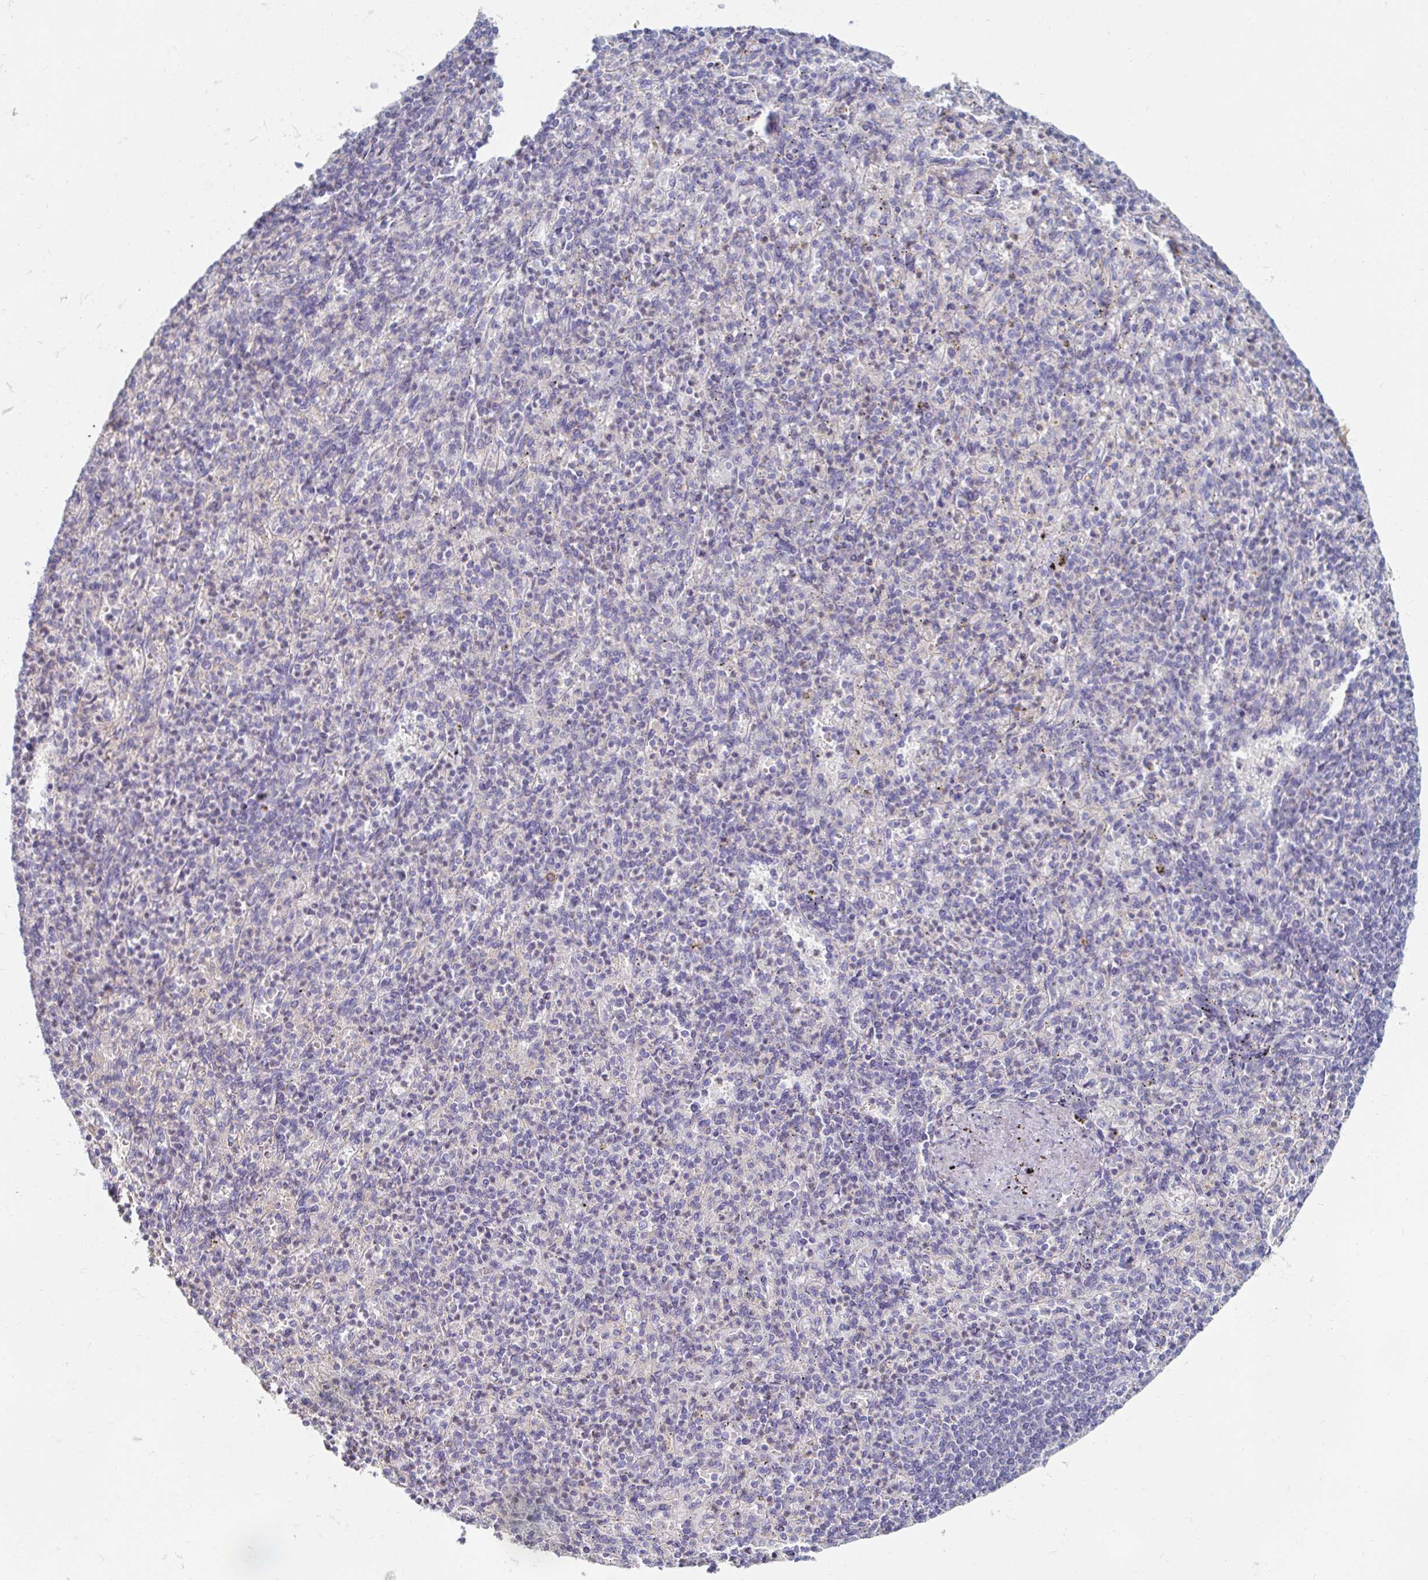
{"staining": {"intensity": "strong", "quantity": "<25%", "location": "cytoplasmic/membranous"}, "tissue": "spleen", "cell_type": "Cells in red pulp", "image_type": "normal", "snomed": [{"axis": "morphology", "description": "Normal tissue, NOS"}, {"axis": "topography", "description": "Spleen"}], "caption": "Human spleen stained for a protein (brown) reveals strong cytoplasmic/membranous positive expression in approximately <25% of cells in red pulp.", "gene": "MYLK2", "patient": {"sex": "female", "age": 74}}